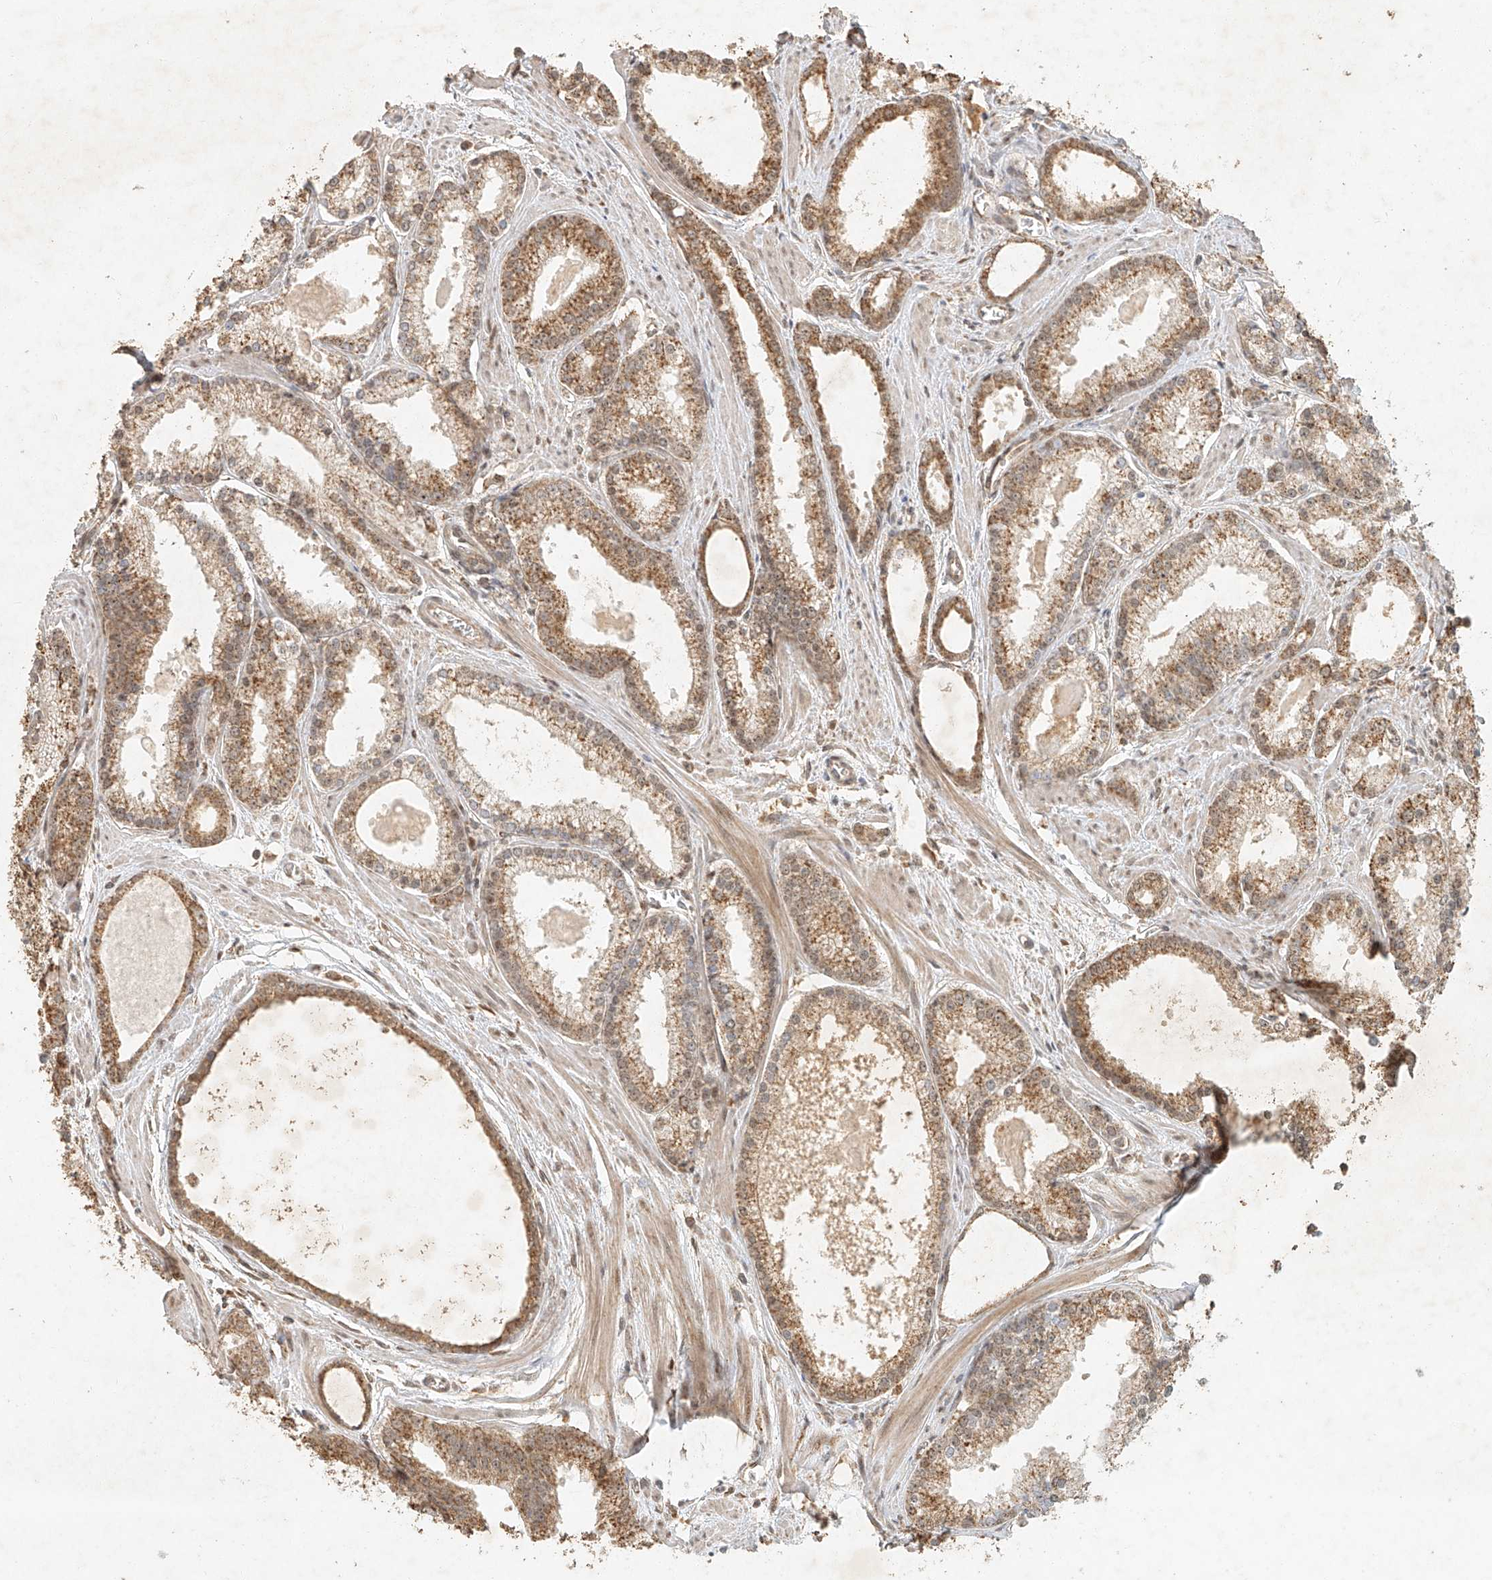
{"staining": {"intensity": "moderate", "quantity": ">75%", "location": "cytoplasmic/membranous"}, "tissue": "prostate cancer", "cell_type": "Tumor cells", "image_type": "cancer", "snomed": [{"axis": "morphology", "description": "Adenocarcinoma, Low grade"}, {"axis": "topography", "description": "Prostate"}], "caption": "A high-resolution histopathology image shows immunohistochemistry (IHC) staining of prostate cancer, which displays moderate cytoplasmic/membranous staining in approximately >75% of tumor cells.", "gene": "CXorf58", "patient": {"sex": "male", "age": 54}}